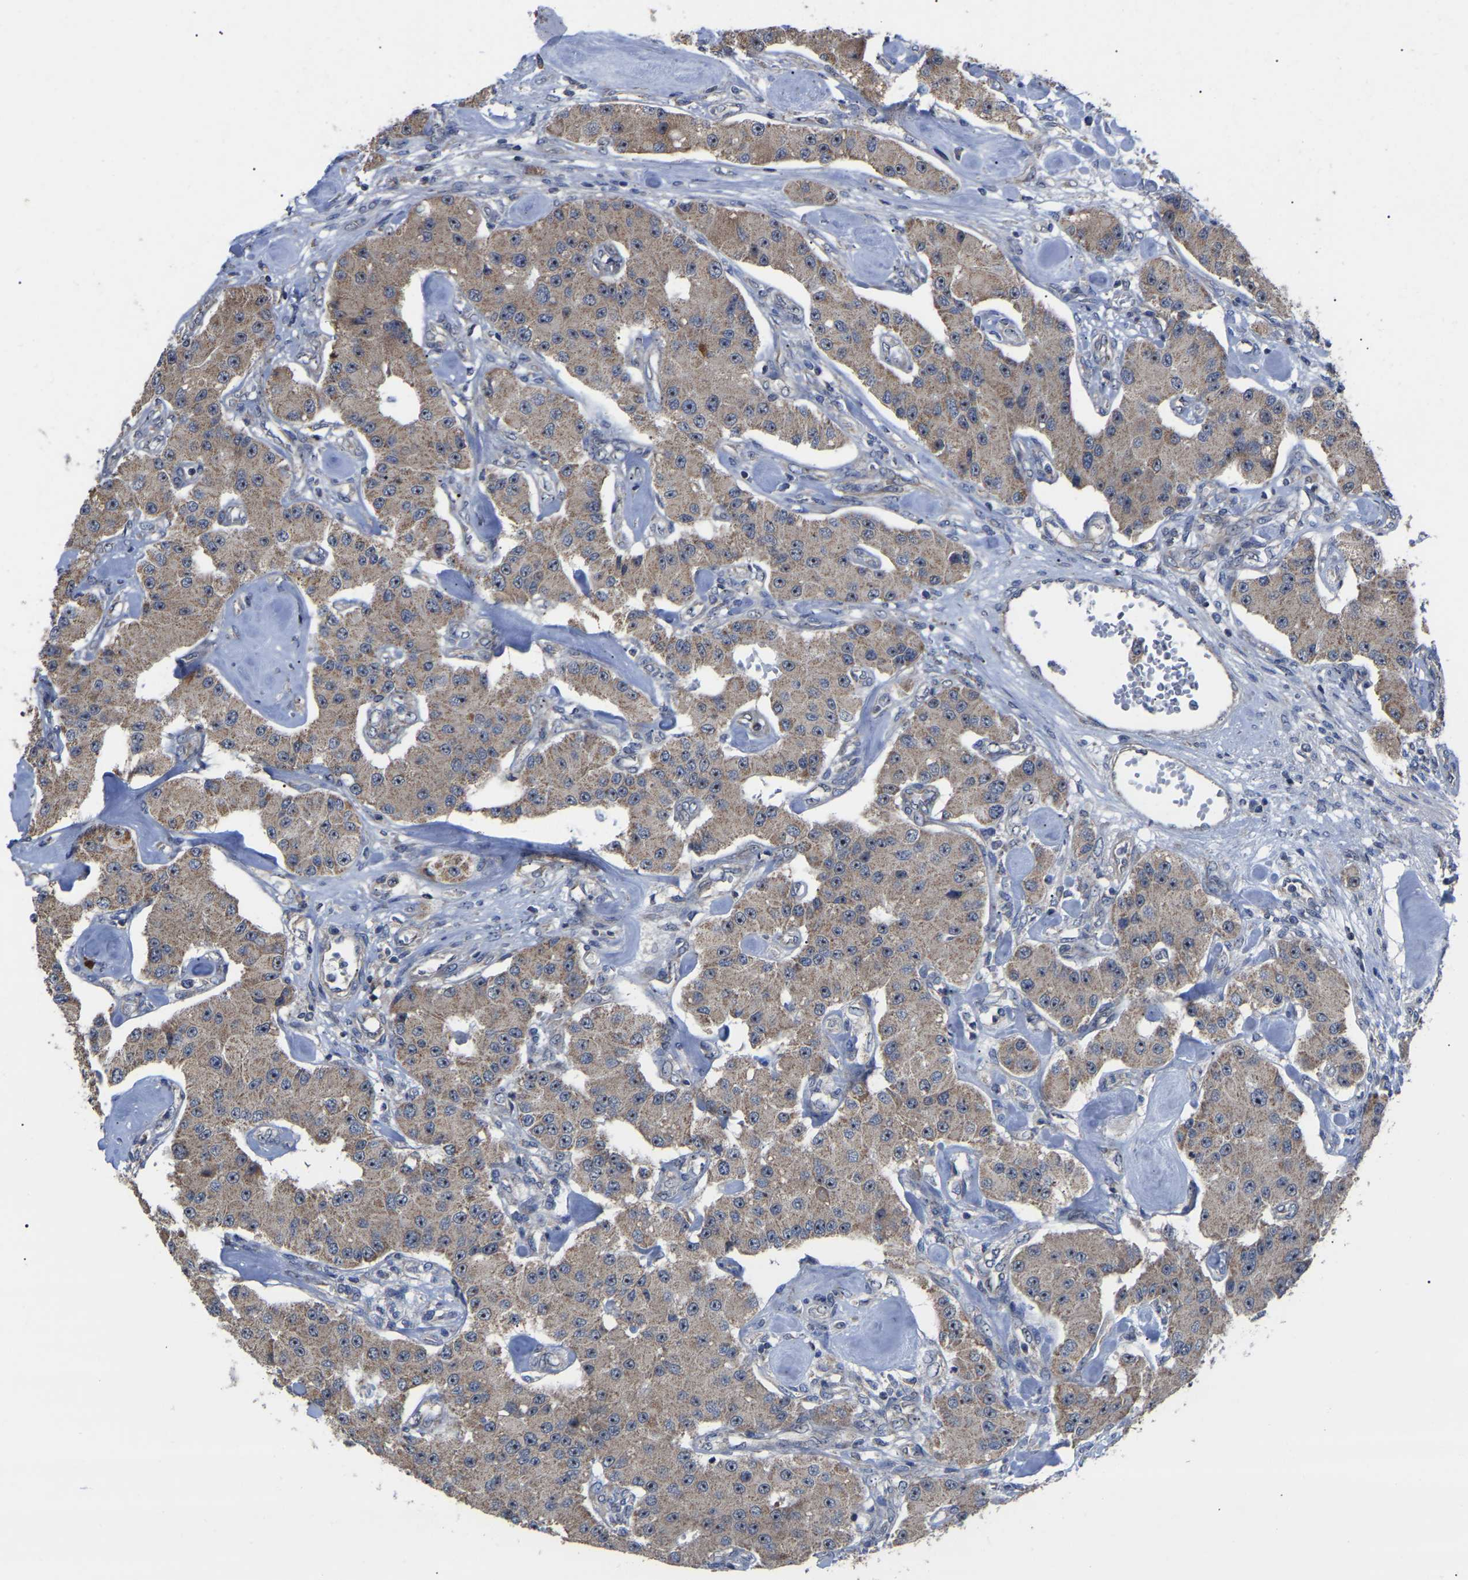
{"staining": {"intensity": "moderate", "quantity": ">75%", "location": "cytoplasmic/membranous"}, "tissue": "carcinoid", "cell_type": "Tumor cells", "image_type": "cancer", "snomed": [{"axis": "morphology", "description": "Carcinoid, malignant, NOS"}, {"axis": "topography", "description": "Pancreas"}], "caption": "Immunohistochemical staining of human carcinoid demonstrates moderate cytoplasmic/membranous protein positivity in about >75% of tumor cells. The protein of interest is shown in brown color, while the nuclei are stained blue.", "gene": "NOP53", "patient": {"sex": "male", "age": 41}}